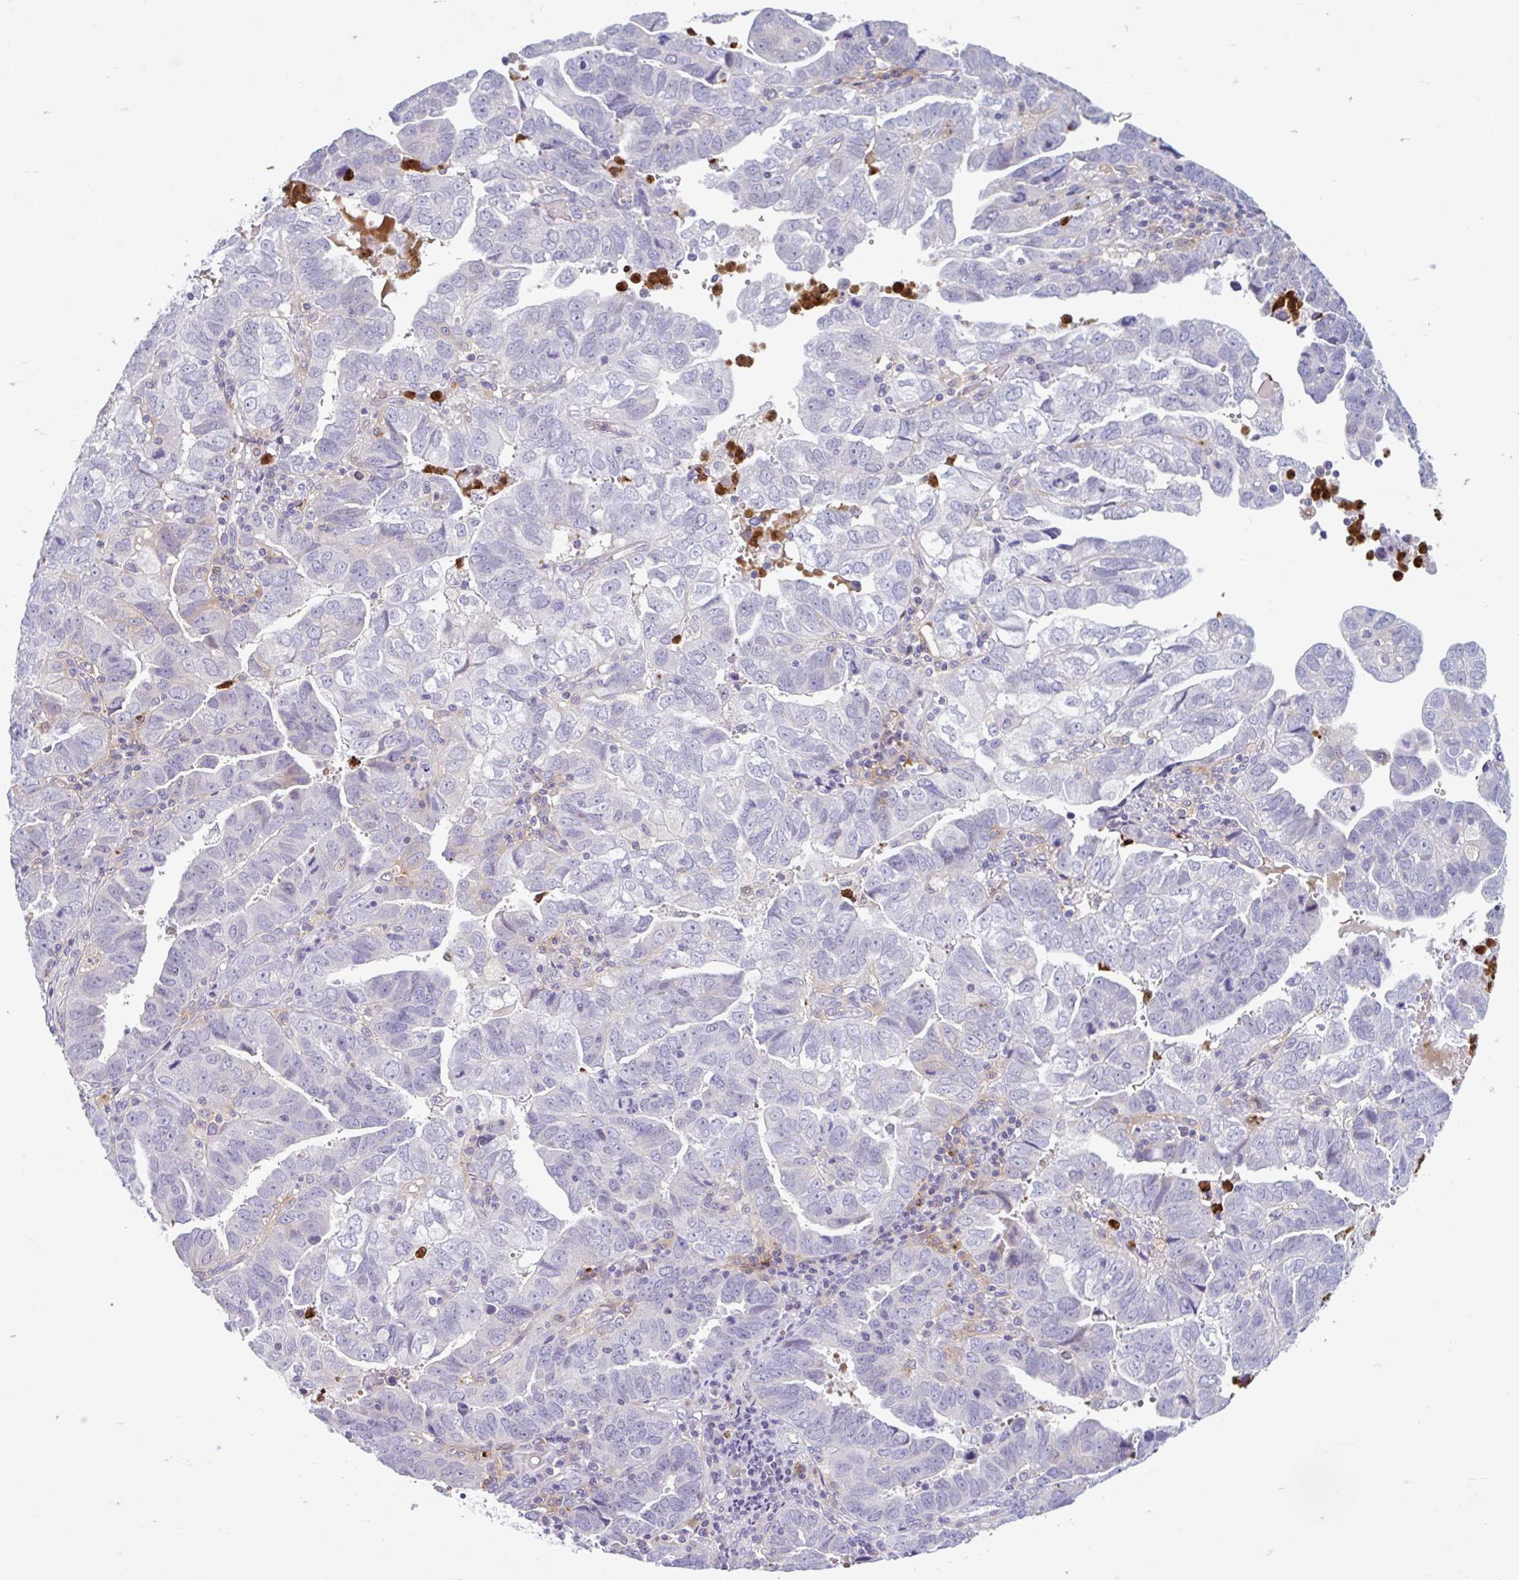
{"staining": {"intensity": "negative", "quantity": "none", "location": "none"}, "tissue": "endometrial cancer", "cell_type": "Tumor cells", "image_type": "cancer", "snomed": [{"axis": "morphology", "description": "Adenocarcinoma, NOS"}, {"axis": "topography", "description": "Uterus"}], "caption": "Image shows no protein expression in tumor cells of adenocarcinoma (endometrial) tissue.", "gene": "CEP120", "patient": {"sex": "female", "age": 62}}